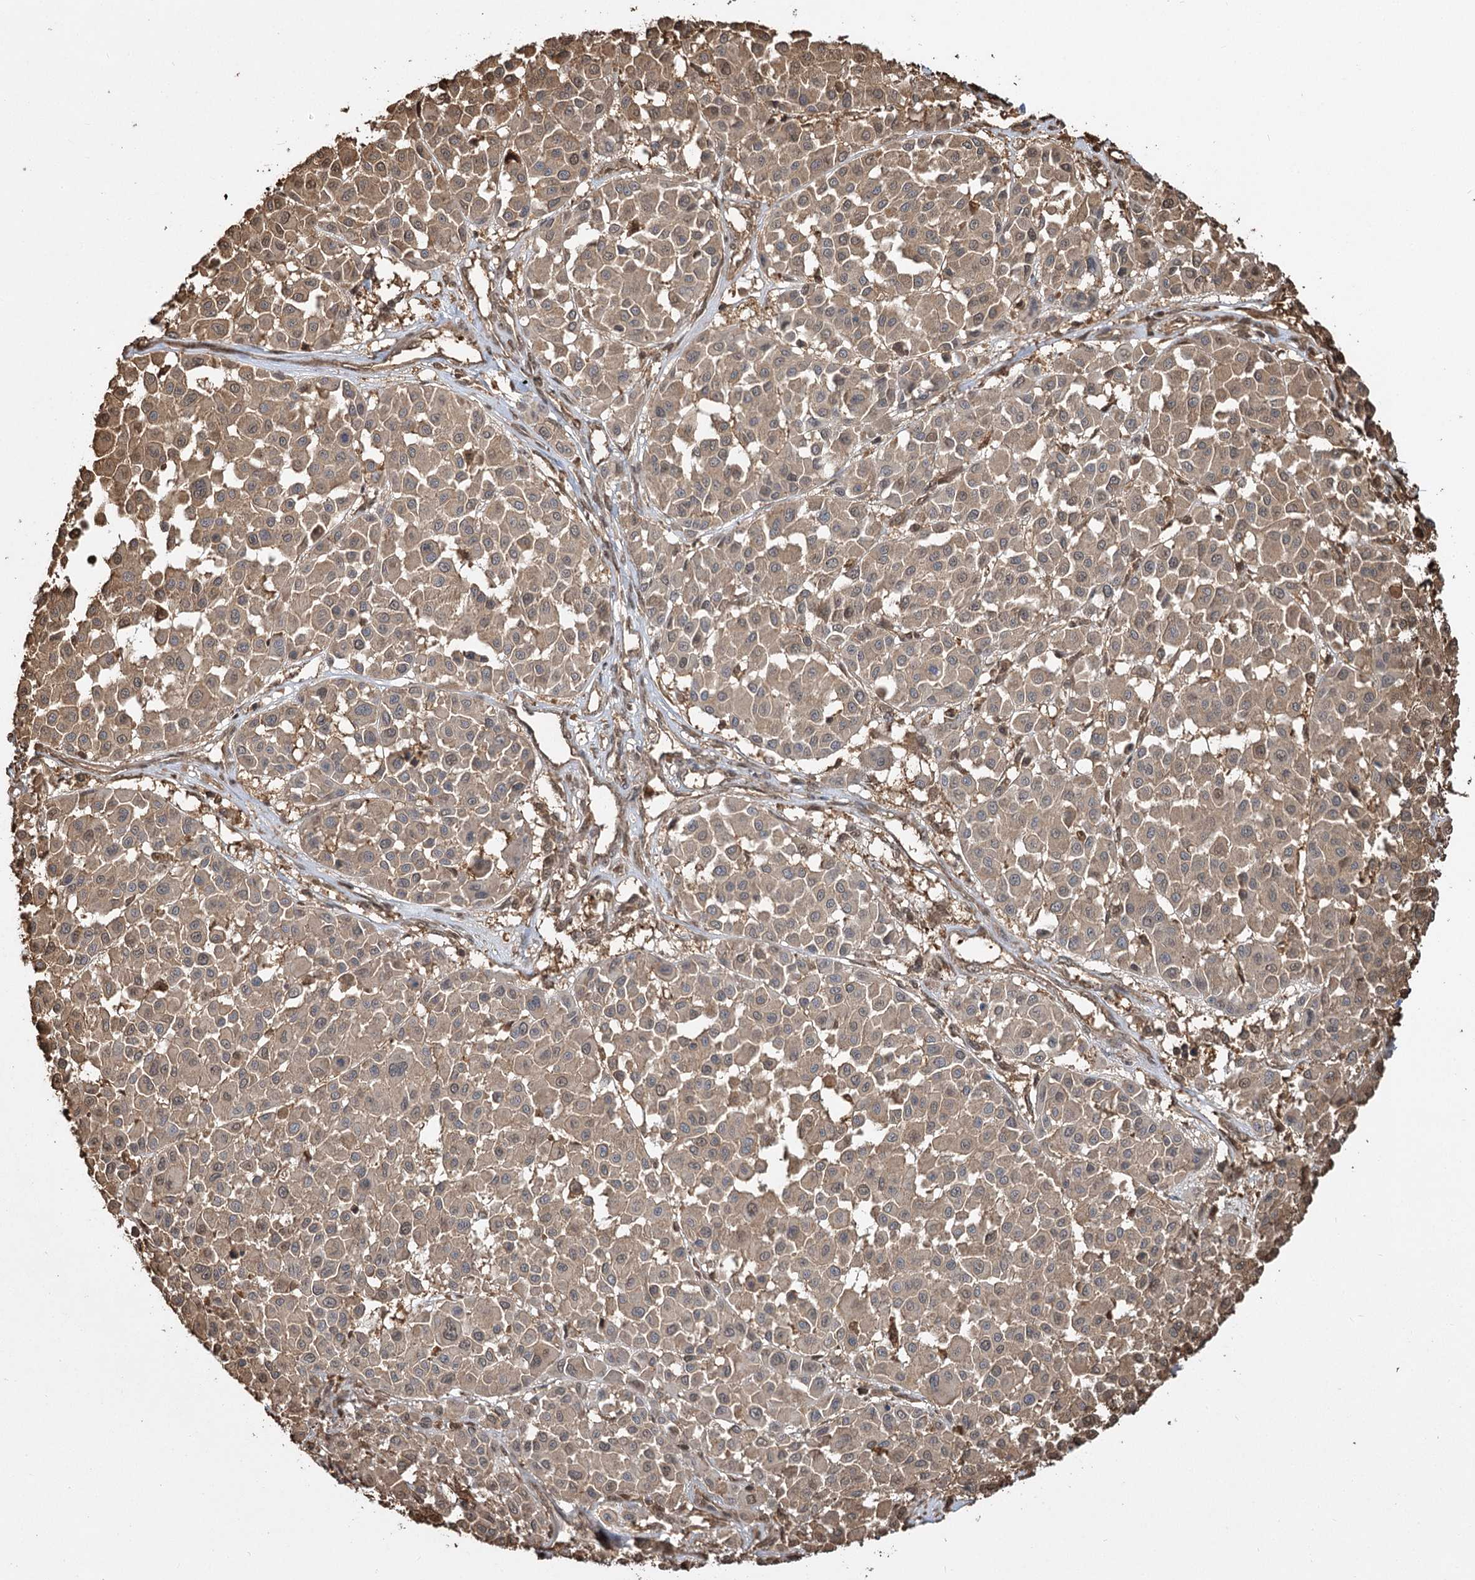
{"staining": {"intensity": "weak", "quantity": ">75%", "location": "cytoplasmic/membranous"}, "tissue": "melanoma", "cell_type": "Tumor cells", "image_type": "cancer", "snomed": [{"axis": "morphology", "description": "Malignant melanoma, Metastatic site"}, {"axis": "topography", "description": "Soft tissue"}], "caption": "Immunohistochemistry (IHC) histopathology image of malignant melanoma (metastatic site) stained for a protein (brown), which displays low levels of weak cytoplasmic/membranous positivity in about >75% of tumor cells.", "gene": "PLCH1", "patient": {"sex": "male", "age": 41}}